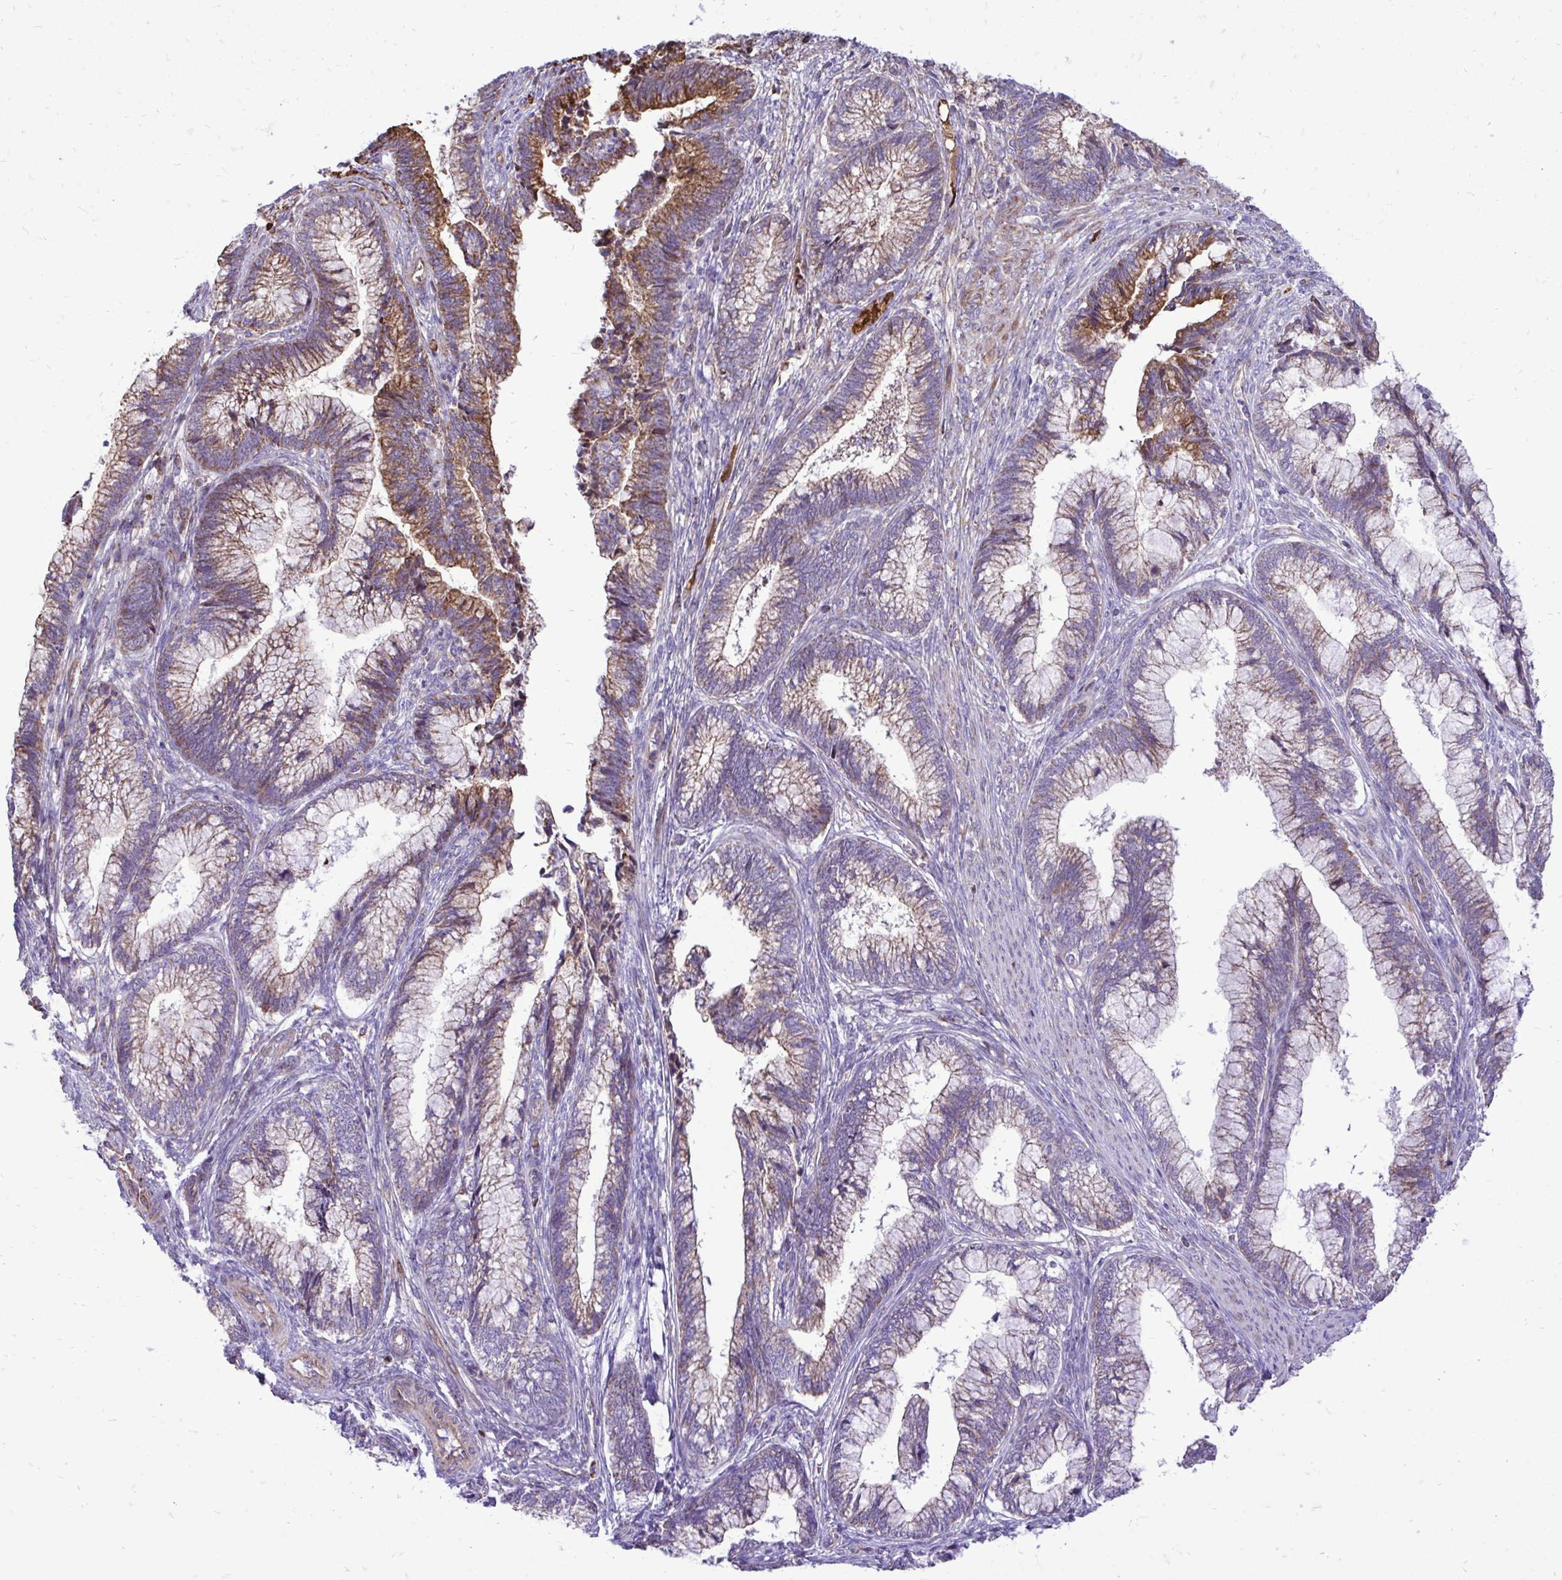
{"staining": {"intensity": "moderate", "quantity": "25%-75%", "location": "cytoplasmic/membranous"}, "tissue": "cervical cancer", "cell_type": "Tumor cells", "image_type": "cancer", "snomed": [{"axis": "morphology", "description": "Adenocarcinoma, NOS"}, {"axis": "topography", "description": "Cervix"}], "caption": "Protein expression analysis of cervical adenocarcinoma demonstrates moderate cytoplasmic/membranous staining in about 25%-75% of tumor cells.", "gene": "ATP13A2", "patient": {"sex": "female", "age": 44}}